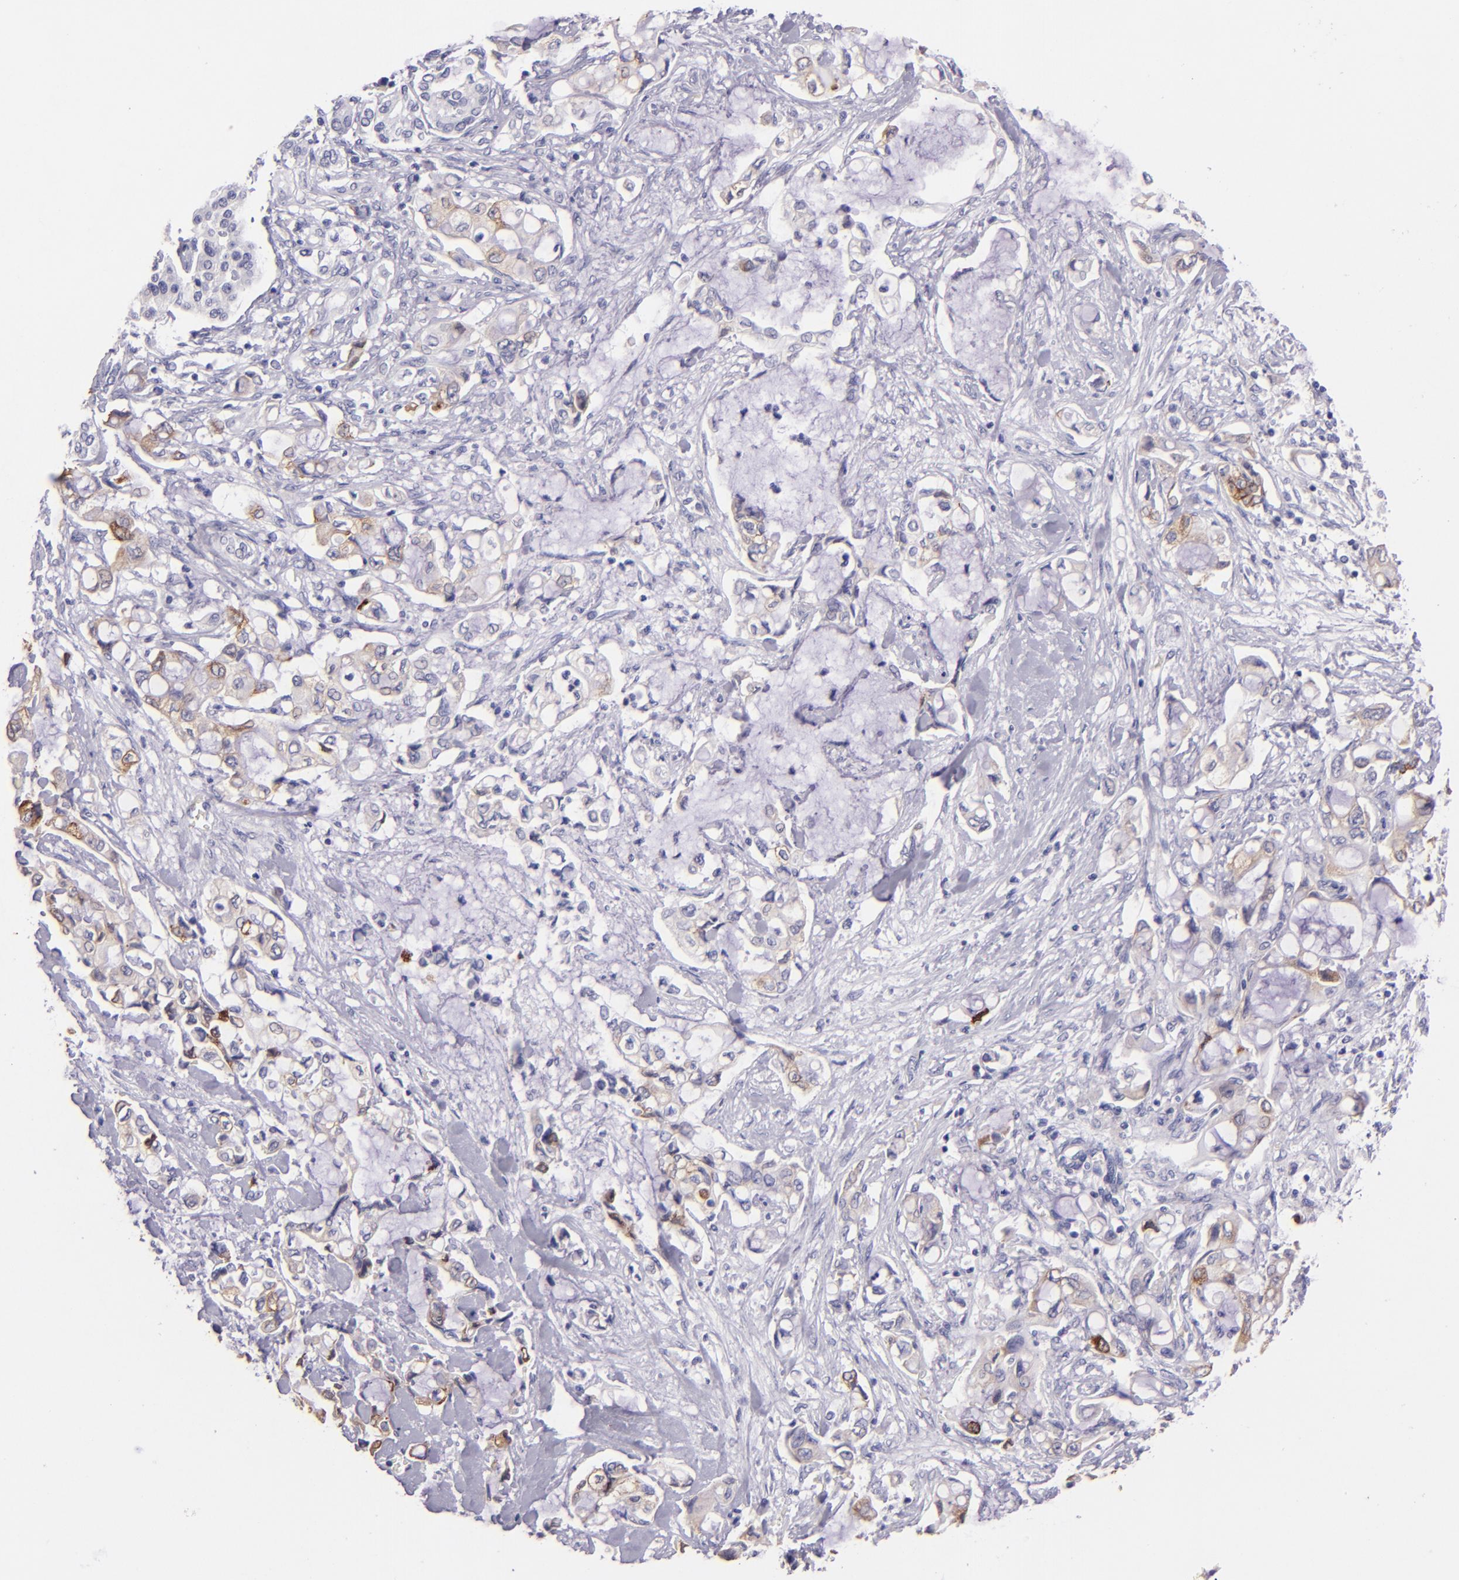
{"staining": {"intensity": "strong", "quantity": "<25%", "location": "cytoplasmic/membranous"}, "tissue": "pancreatic cancer", "cell_type": "Tumor cells", "image_type": "cancer", "snomed": [{"axis": "morphology", "description": "Adenocarcinoma, NOS"}, {"axis": "topography", "description": "Pancreas"}], "caption": "Strong cytoplasmic/membranous positivity is appreciated in approximately <25% of tumor cells in pancreatic cancer (adenocarcinoma). (brown staining indicates protein expression, while blue staining denotes nuclei).", "gene": "MUC5AC", "patient": {"sex": "female", "age": 70}}